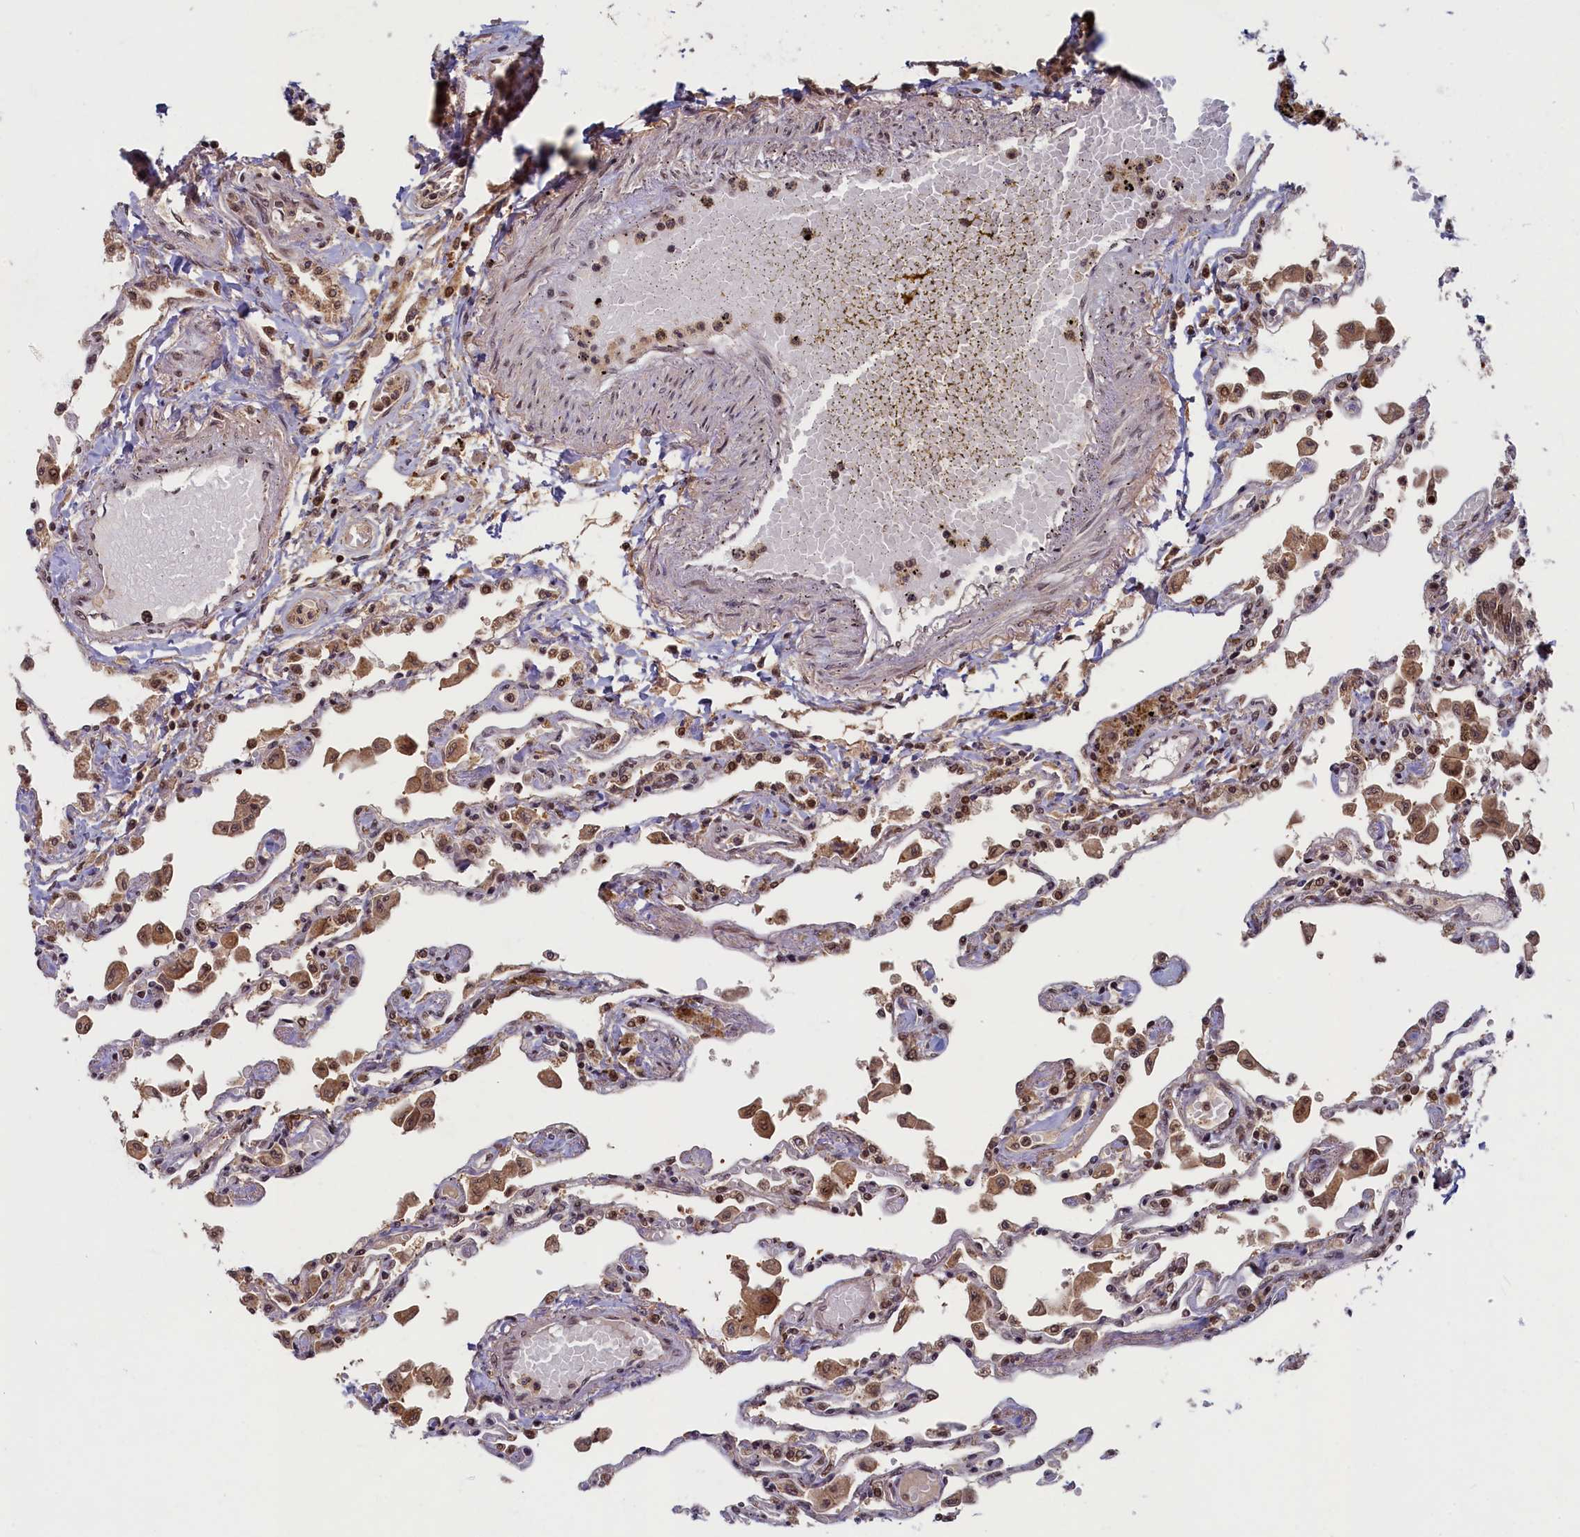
{"staining": {"intensity": "moderate", "quantity": "25%-75%", "location": "cytoplasmic/membranous,nuclear"}, "tissue": "lung", "cell_type": "Alveolar cells", "image_type": "normal", "snomed": [{"axis": "morphology", "description": "Normal tissue, NOS"}, {"axis": "topography", "description": "Bronchus"}, {"axis": "topography", "description": "Lung"}], "caption": "Immunohistochemical staining of normal human lung reveals medium levels of moderate cytoplasmic/membranous,nuclear staining in approximately 25%-75% of alveolar cells. The staining was performed using DAB (3,3'-diaminobenzidine) to visualize the protein expression in brown, while the nuclei were stained in blue with hematoxylin (Magnification: 20x).", "gene": "BRCA1", "patient": {"sex": "female", "age": 49}}